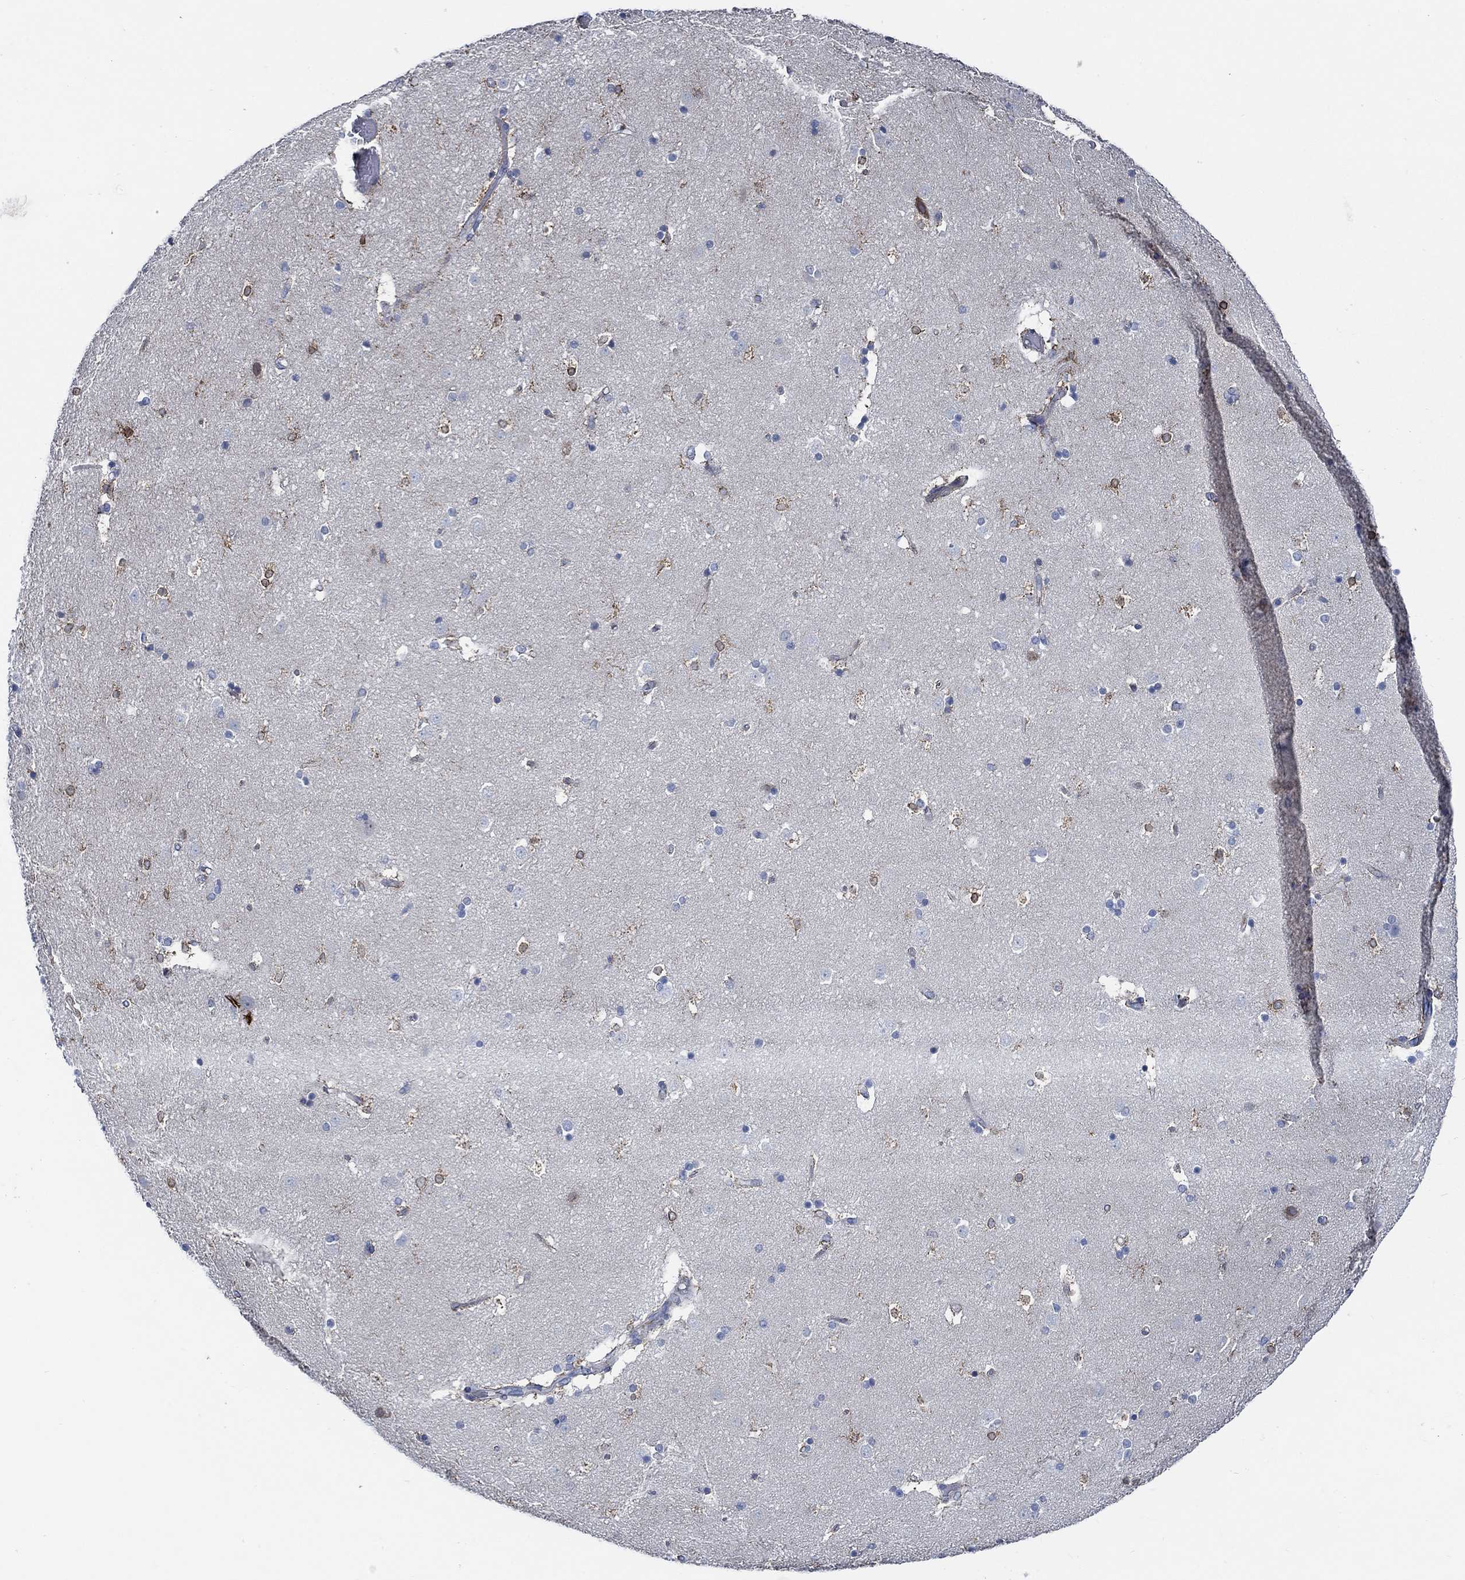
{"staining": {"intensity": "moderate", "quantity": "25%-75%", "location": "cytoplasmic/membranous"}, "tissue": "caudate", "cell_type": "Glial cells", "image_type": "normal", "snomed": [{"axis": "morphology", "description": "Normal tissue, NOS"}, {"axis": "topography", "description": "Lateral ventricle wall"}], "caption": "This micrograph reveals immunohistochemistry (IHC) staining of unremarkable caudate, with medium moderate cytoplasmic/membranous expression in about 25%-75% of glial cells.", "gene": "HECW2", "patient": {"sex": "male", "age": 51}}